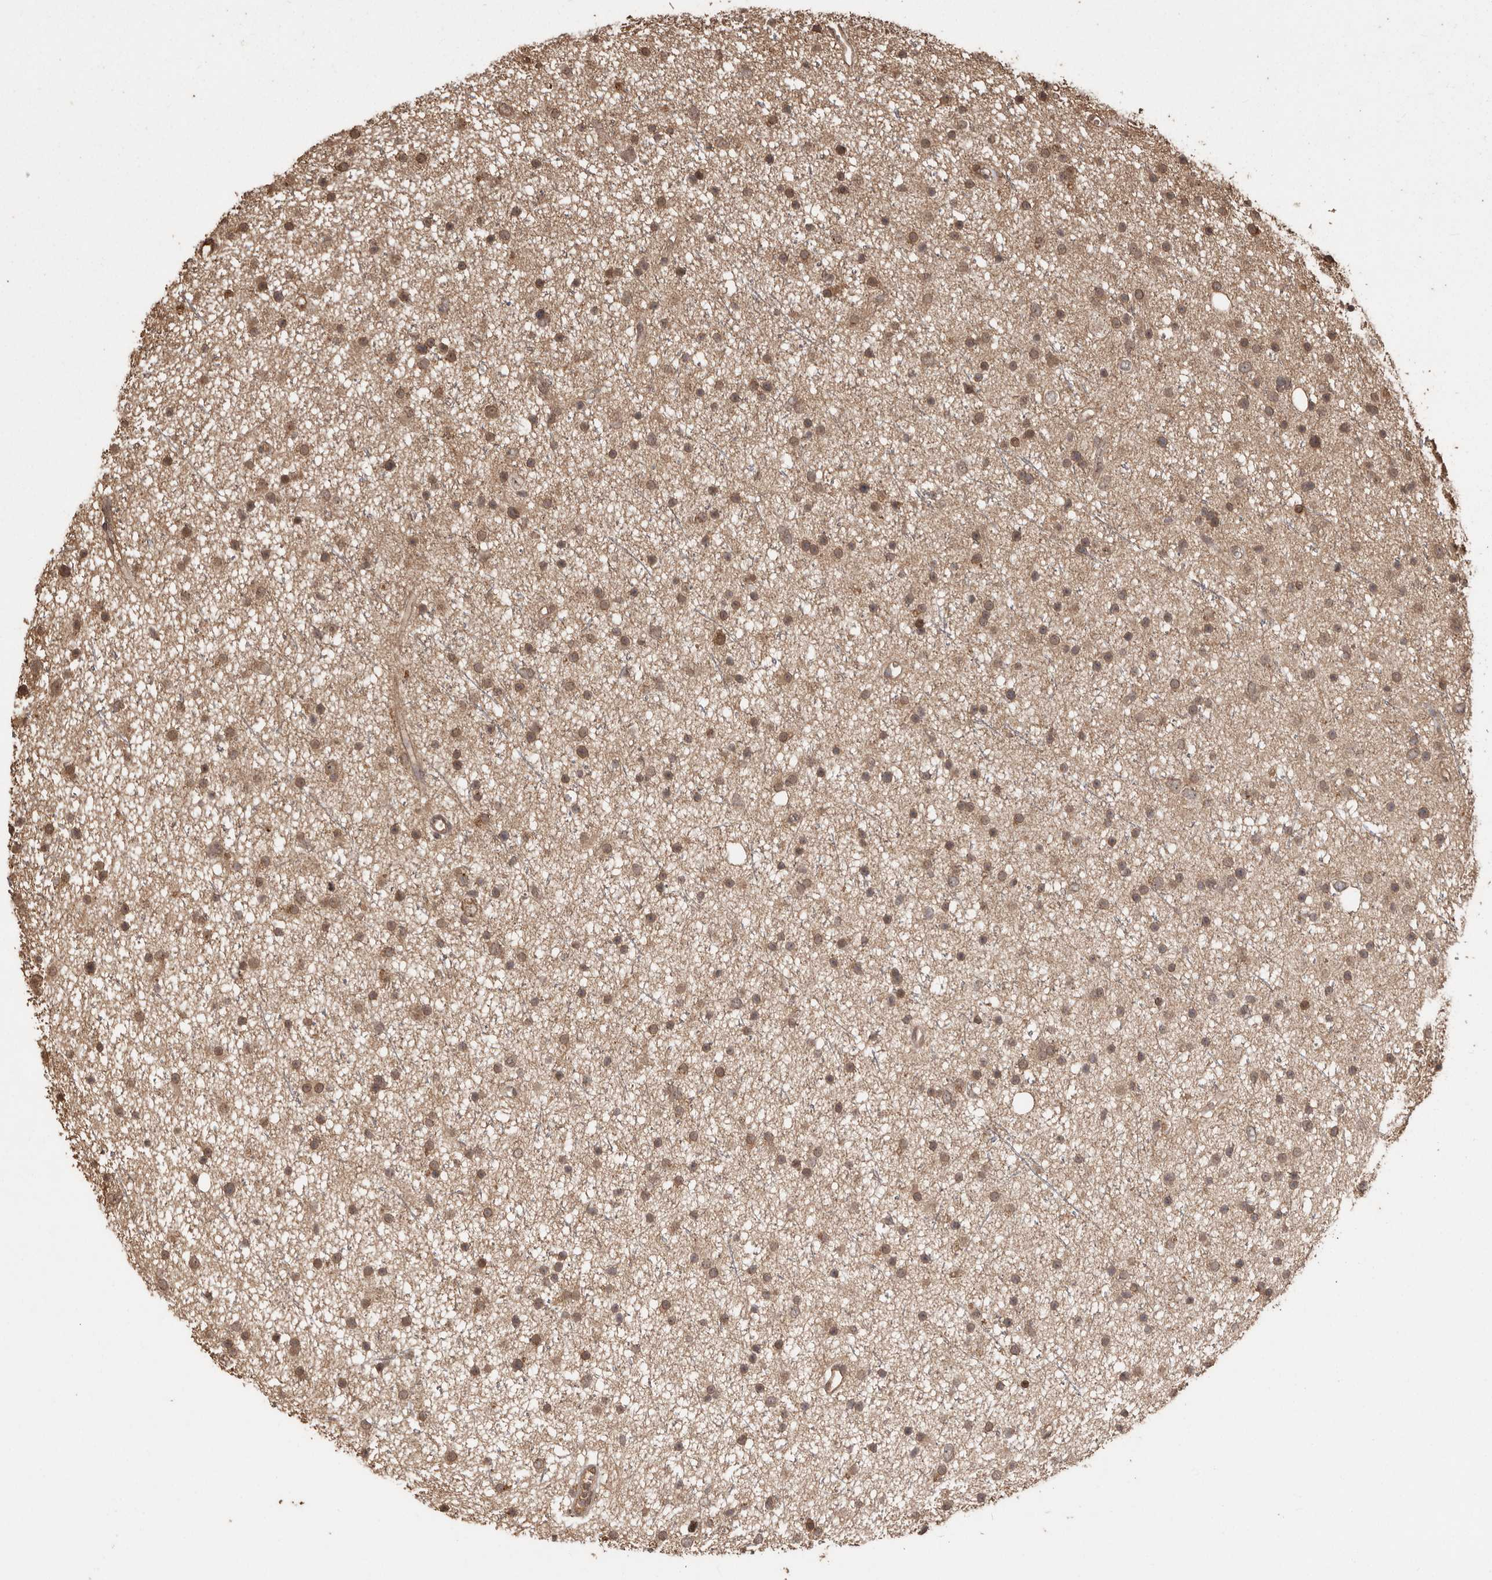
{"staining": {"intensity": "moderate", "quantity": ">75%", "location": "cytoplasmic/membranous,nuclear"}, "tissue": "glioma", "cell_type": "Tumor cells", "image_type": "cancer", "snomed": [{"axis": "morphology", "description": "Glioma, malignant, Low grade"}, {"axis": "topography", "description": "Cerebral cortex"}], "caption": "Malignant low-grade glioma stained for a protein (brown) shows moderate cytoplasmic/membranous and nuclear positive positivity in approximately >75% of tumor cells.", "gene": "NUP43", "patient": {"sex": "female", "age": 39}}